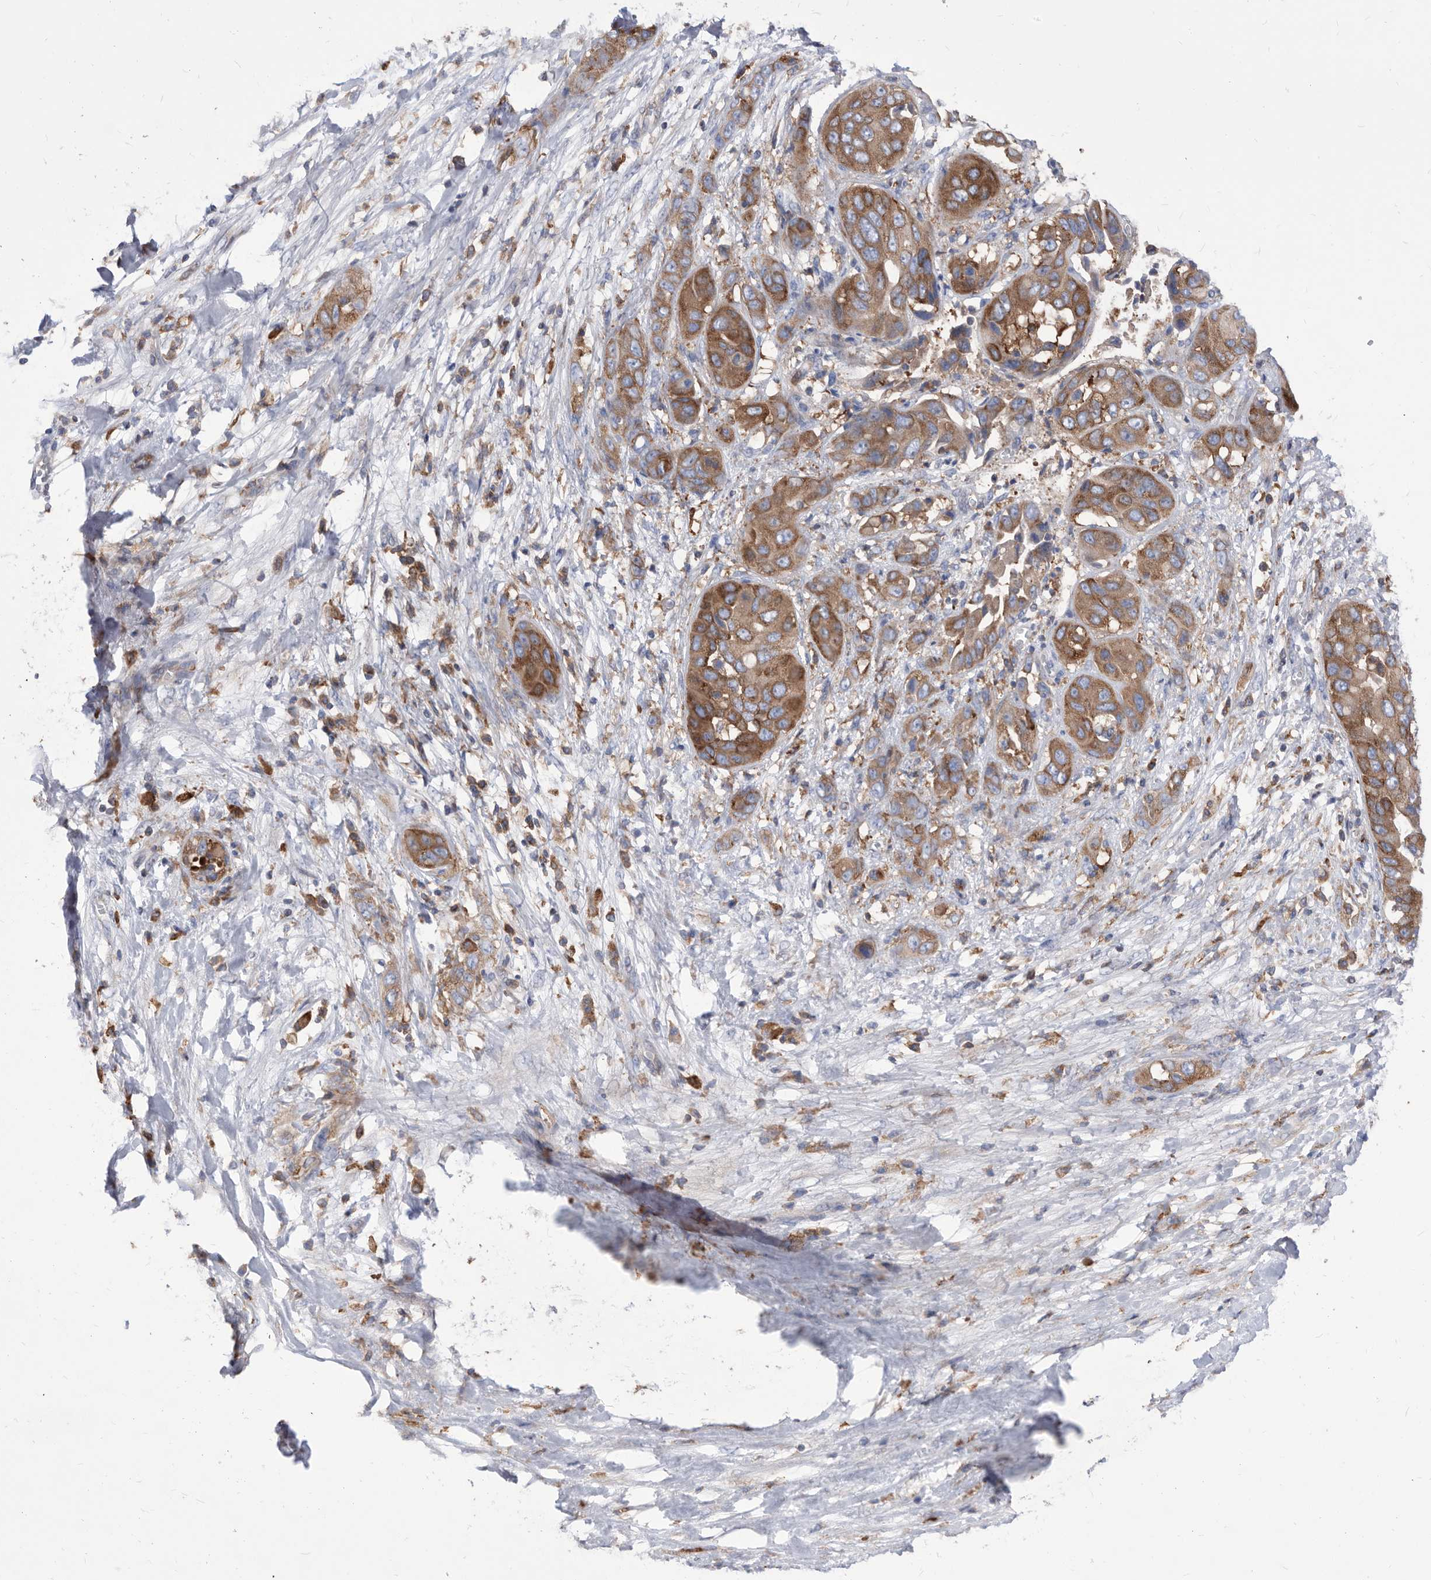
{"staining": {"intensity": "moderate", "quantity": ">75%", "location": "cytoplasmic/membranous"}, "tissue": "liver cancer", "cell_type": "Tumor cells", "image_type": "cancer", "snomed": [{"axis": "morphology", "description": "Cholangiocarcinoma"}, {"axis": "topography", "description": "Liver"}], "caption": "Liver cholangiocarcinoma was stained to show a protein in brown. There is medium levels of moderate cytoplasmic/membranous staining in about >75% of tumor cells.", "gene": "SMG7", "patient": {"sex": "female", "age": 52}}